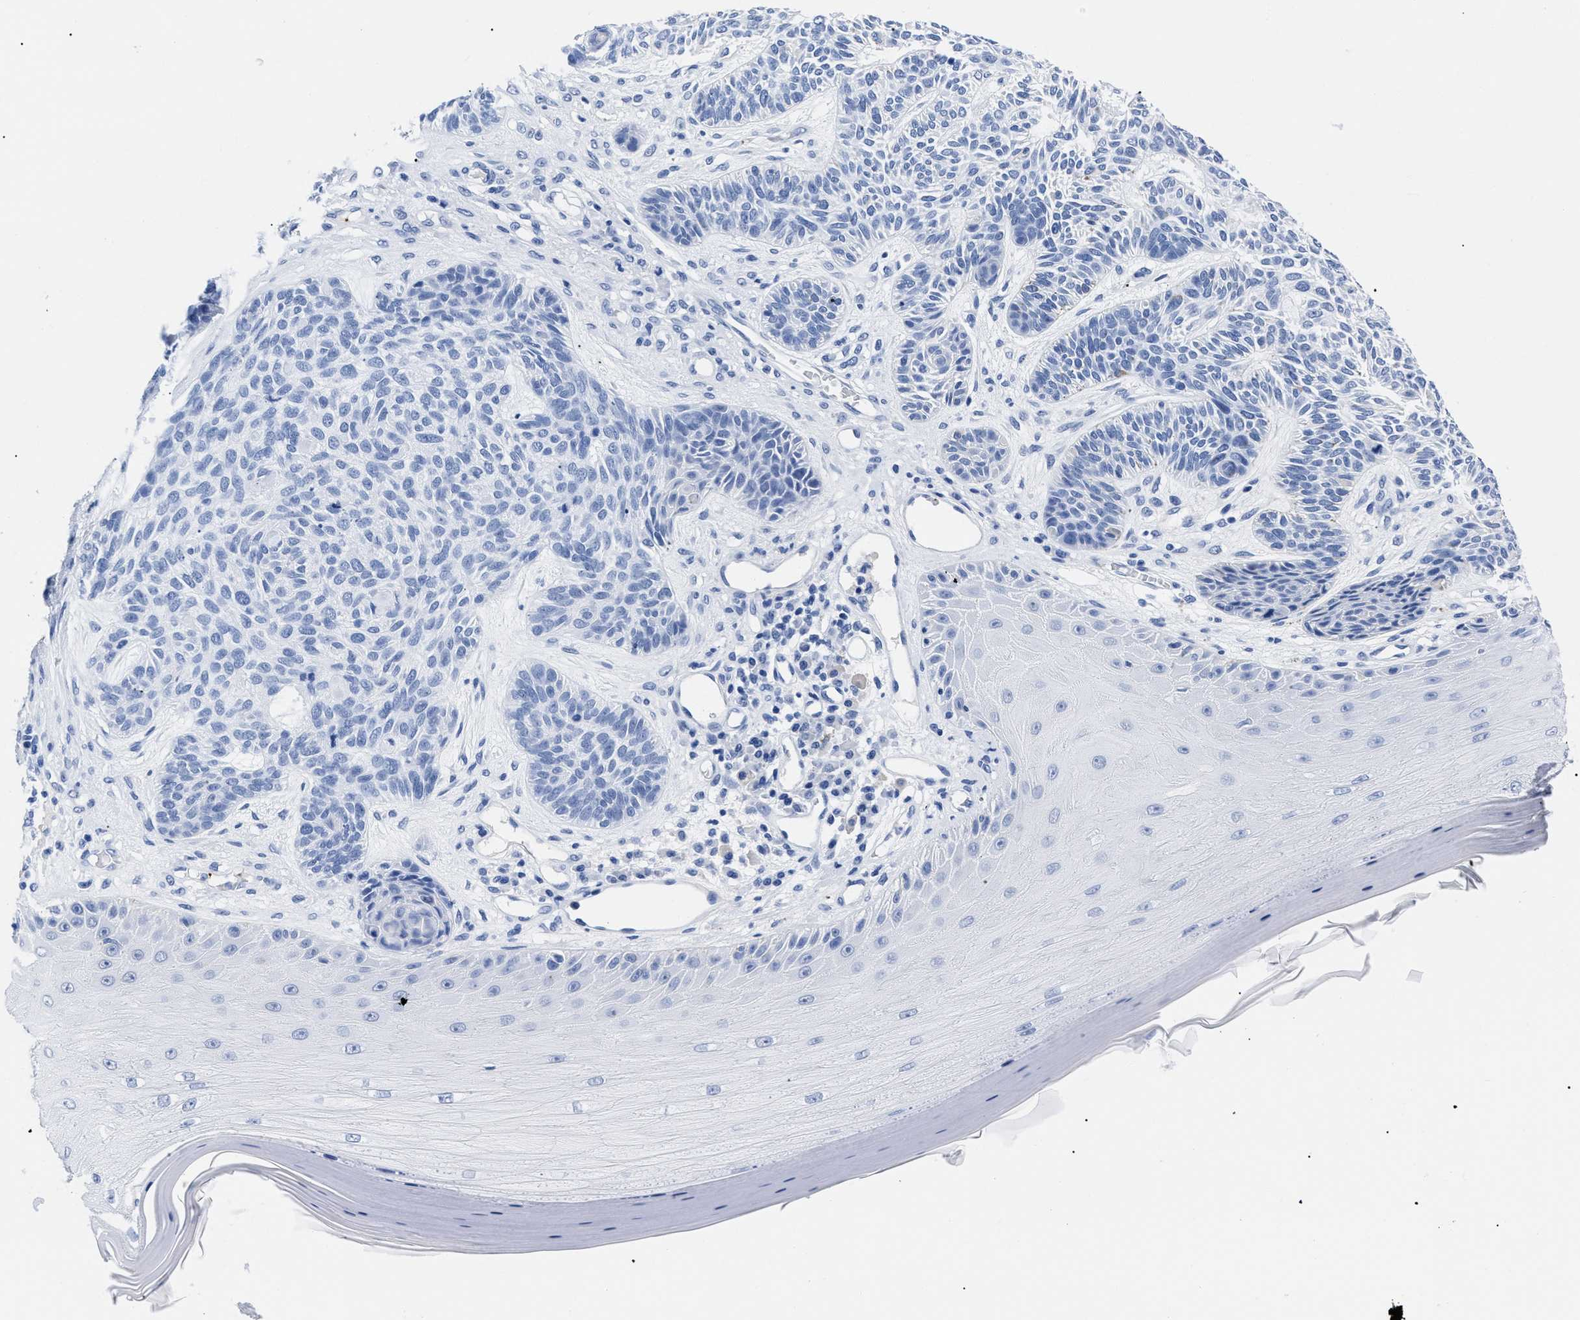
{"staining": {"intensity": "negative", "quantity": "none", "location": "none"}, "tissue": "skin cancer", "cell_type": "Tumor cells", "image_type": "cancer", "snomed": [{"axis": "morphology", "description": "Basal cell carcinoma"}, {"axis": "topography", "description": "Skin"}], "caption": "High magnification brightfield microscopy of skin cancer stained with DAB (brown) and counterstained with hematoxylin (blue): tumor cells show no significant staining.", "gene": "TREML1", "patient": {"sex": "male", "age": 55}}